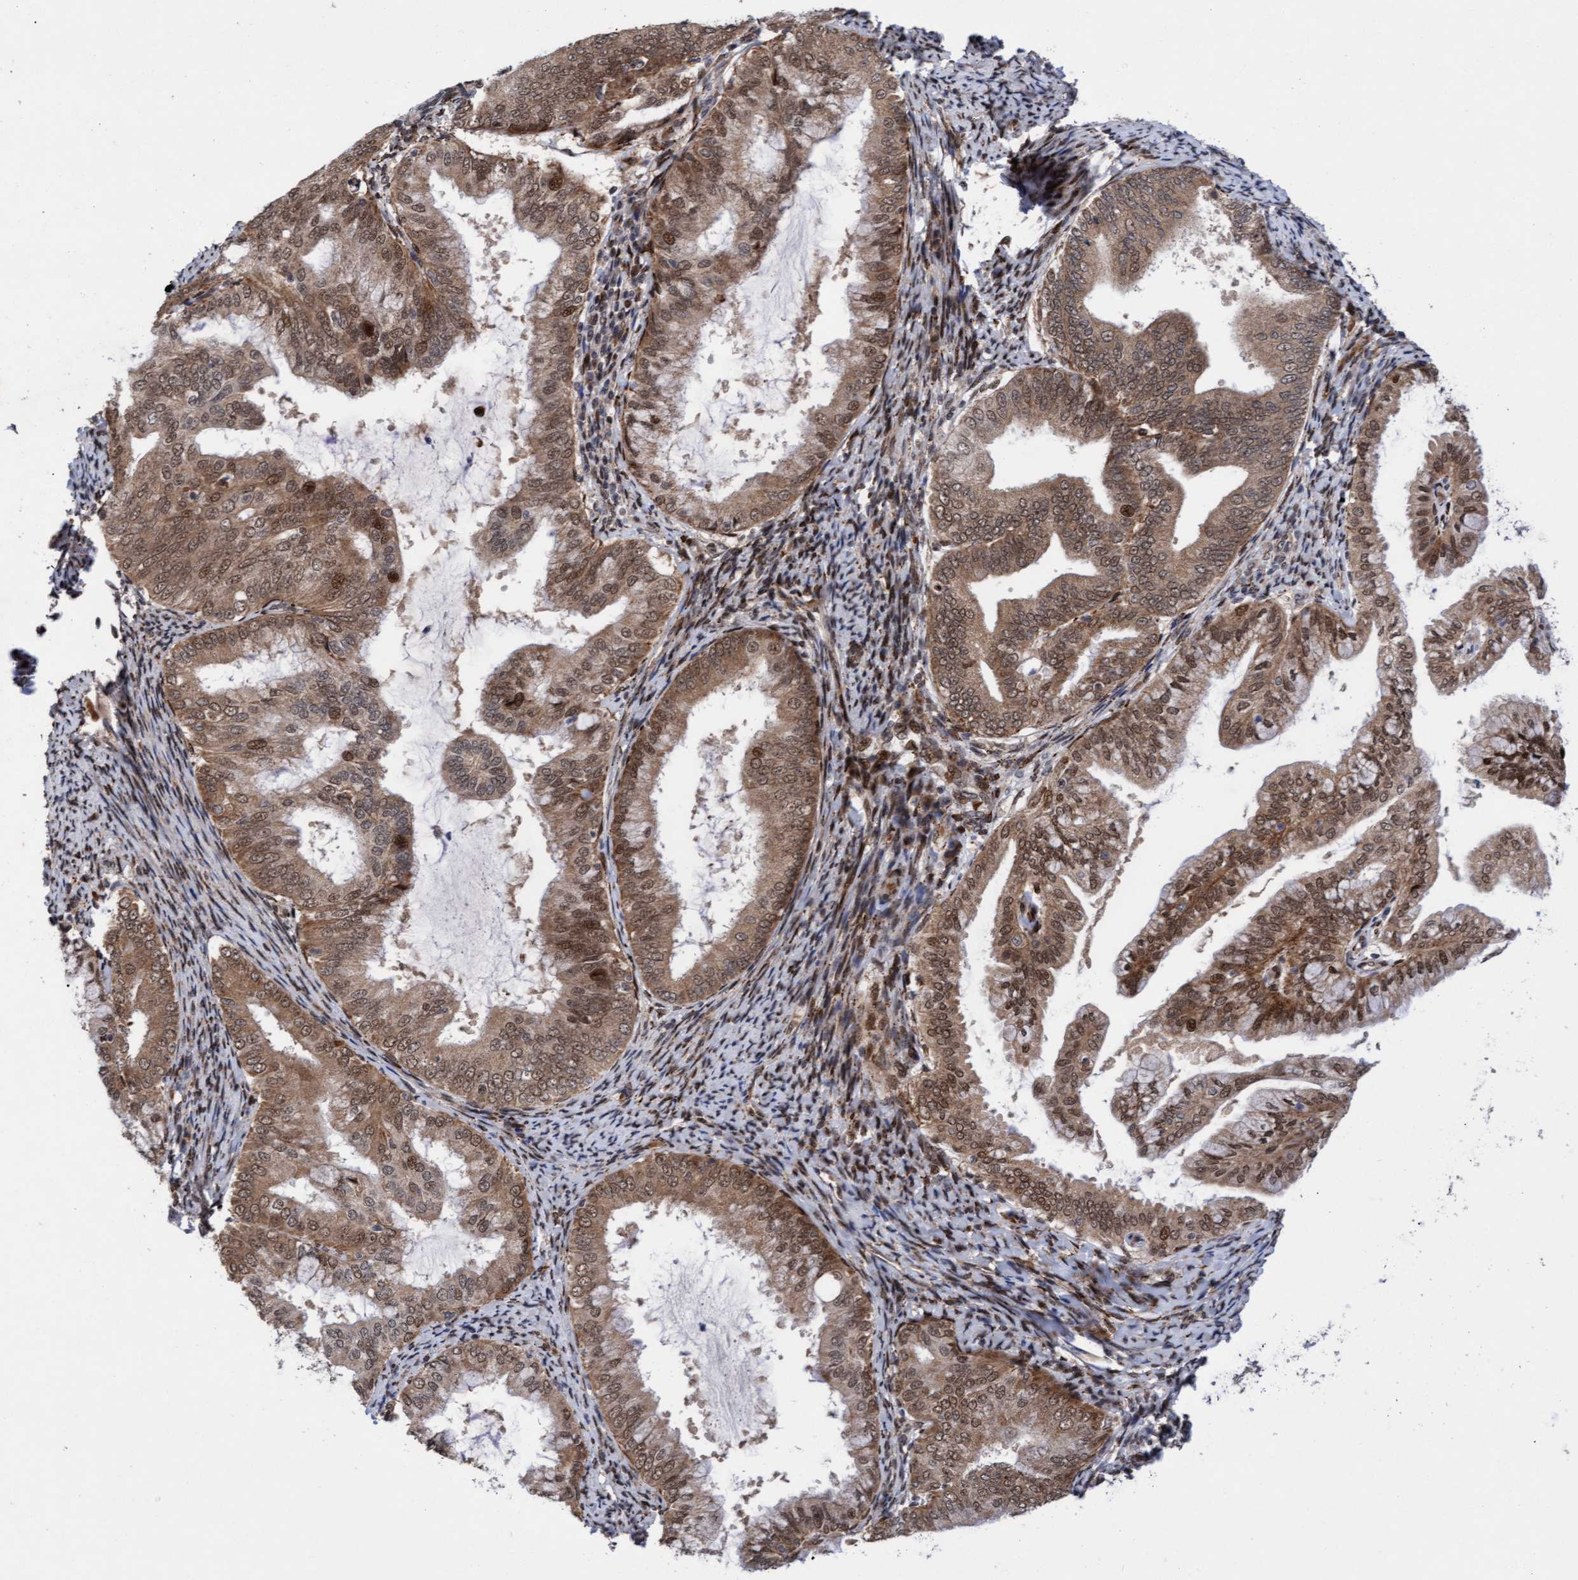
{"staining": {"intensity": "moderate", "quantity": ">75%", "location": "cytoplasmic/membranous,nuclear"}, "tissue": "endometrial cancer", "cell_type": "Tumor cells", "image_type": "cancer", "snomed": [{"axis": "morphology", "description": "Adenocarcinoma, NOS"}, {"axis": "topography", "description": "Endometrium"}], "caption": "Immunohistochemistry (IHC) image of endometrial adenocarcinoma stained for a protein (brown), which displays medium levels of moderate cytoplasmic/membranous and nuclear staining in approximately >75% of tumor cells.", "gene": "TANC2", "patient": {"sex": "female", "age": 63}}